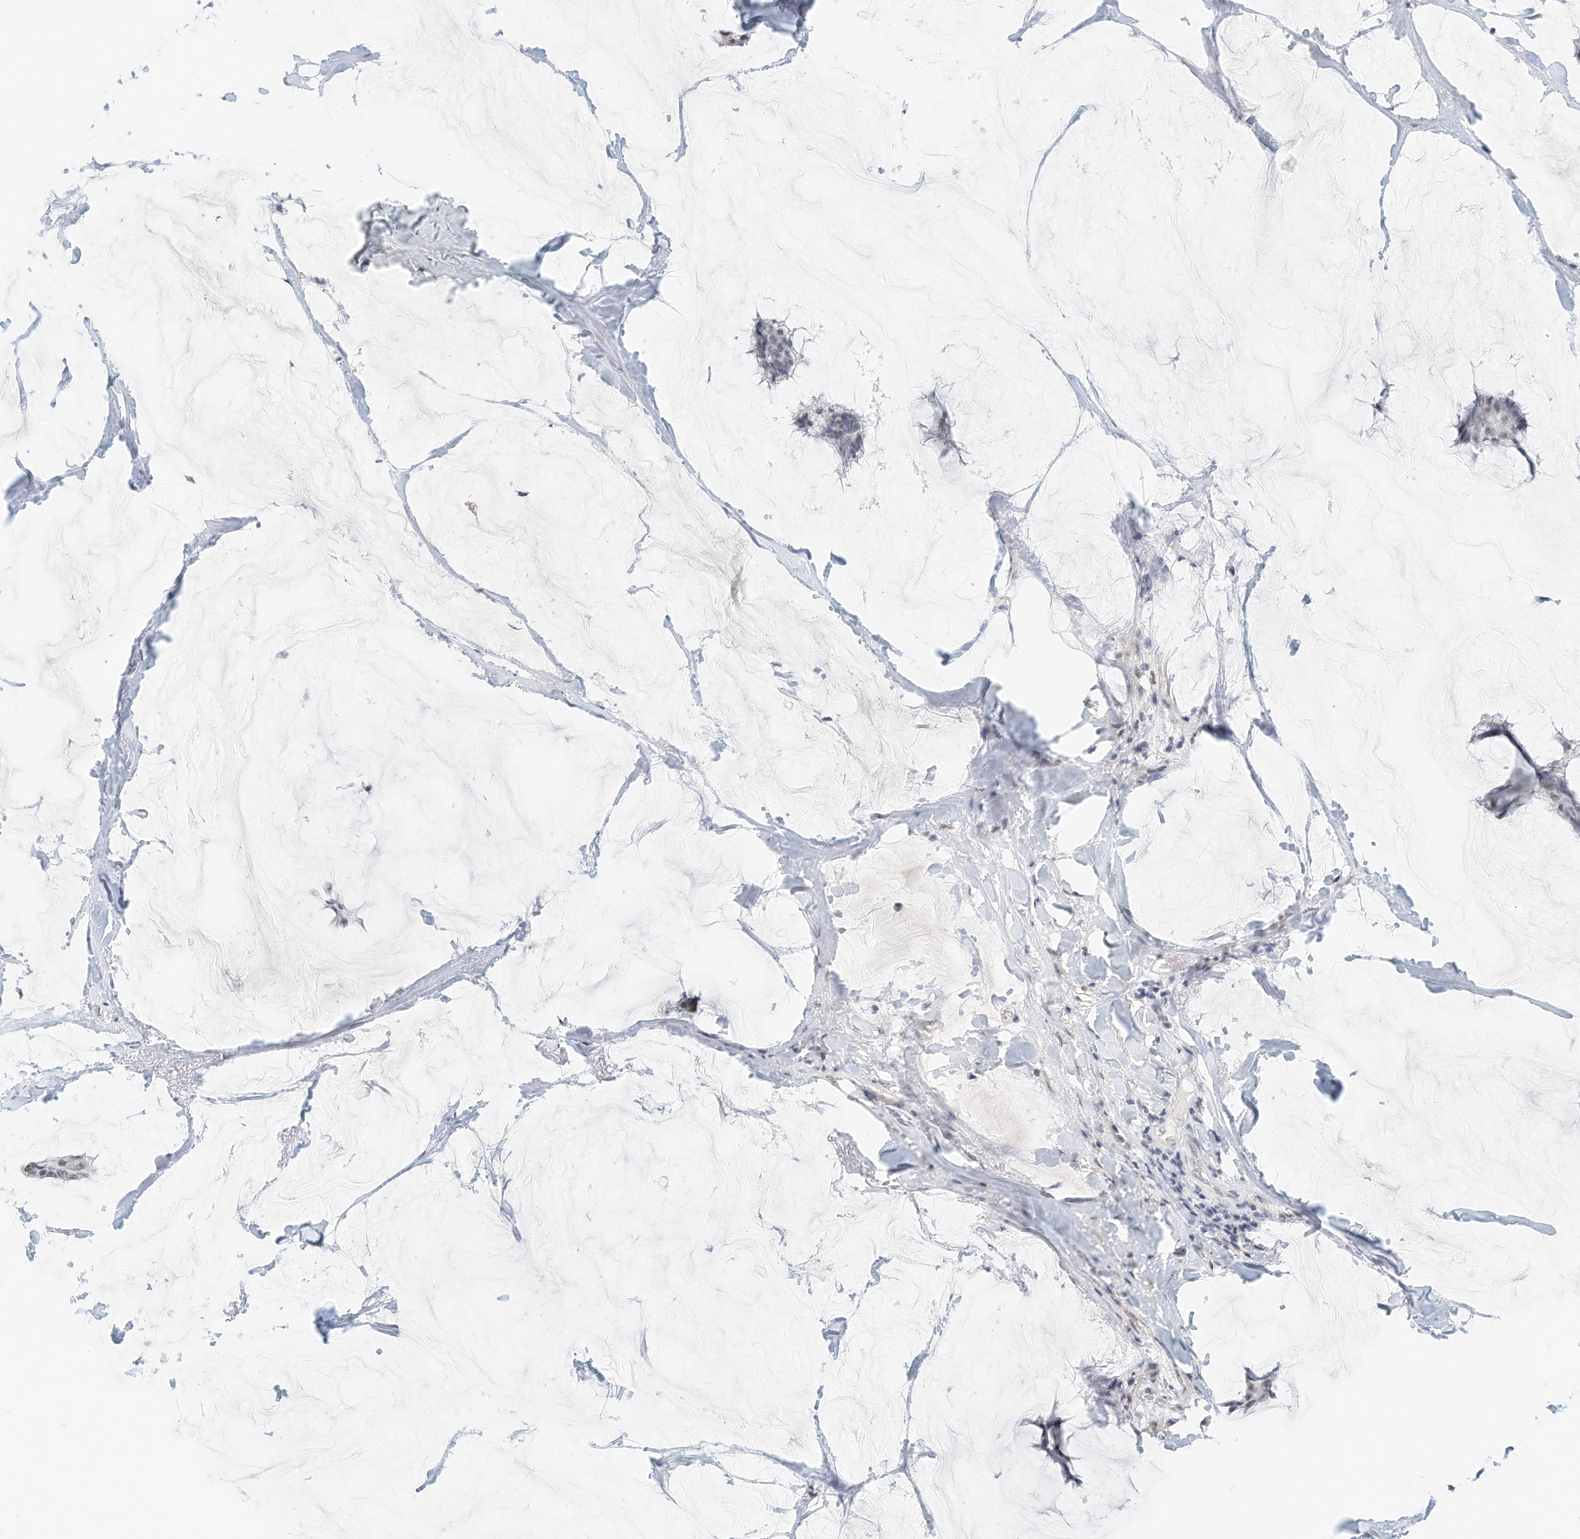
{"staining": {"intensity": "negative", "quantity": "none", "location": "none"}, "tissue": "breast cancer", "cell_type": "Tumor cells", "image_type": "cancer", "snomed": [{"axis": "morphology", "description": "Duct carcinoma"}, {"axis": "topography", "description": "Breast"}], "caption": "DAB immunohistochemical staining of breast invasive ductal carcinoma shows no significant positivity in tumor cells.", "gene": "ARHGAP28", "patient": {"sex": "female", "age": 93}}